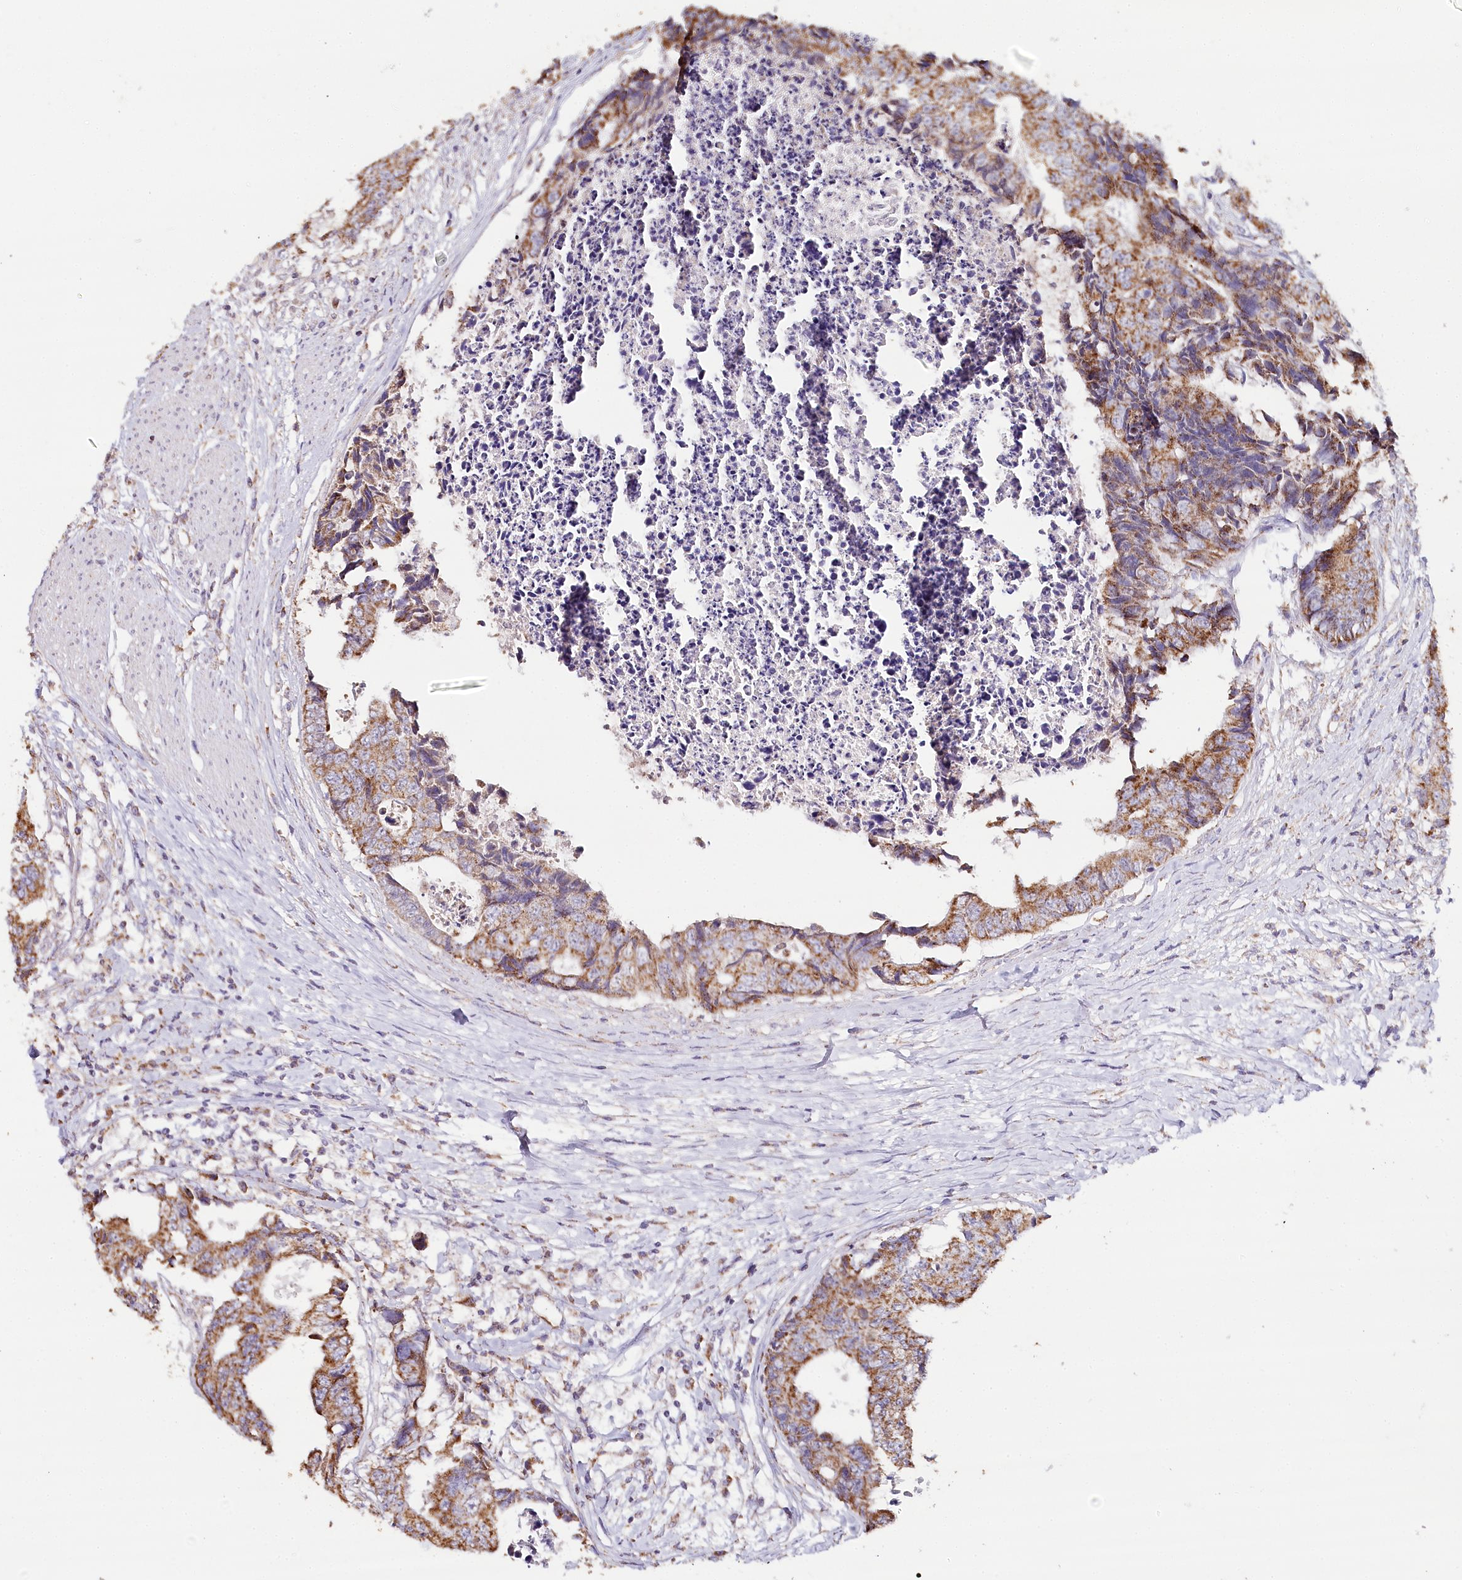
{"staining": {"intensity": "moderate", "quantity": ">75%", "location": "cytoplasmic/membranous"}, "tissue": "colorectal cancer", "cell_type": "Tumor cells", "image_type": "cancer", "snomed": [{"axis": "morphology", "description": "Adenocarcinoma, NOS"}, {"axis": "topography", "description": "Rectum"}], "caption": "This photomicrograph shows adenocarcinoma (colorectal) stained with immunohistochemistry to label a protein in brown. The cytoplasmic/membranous of tumor cells show moderate positivity for the protein. Nuclei are counter-stained blue.", "gene": "MMP25", "patient": {"sex": "male", "age": 84}}